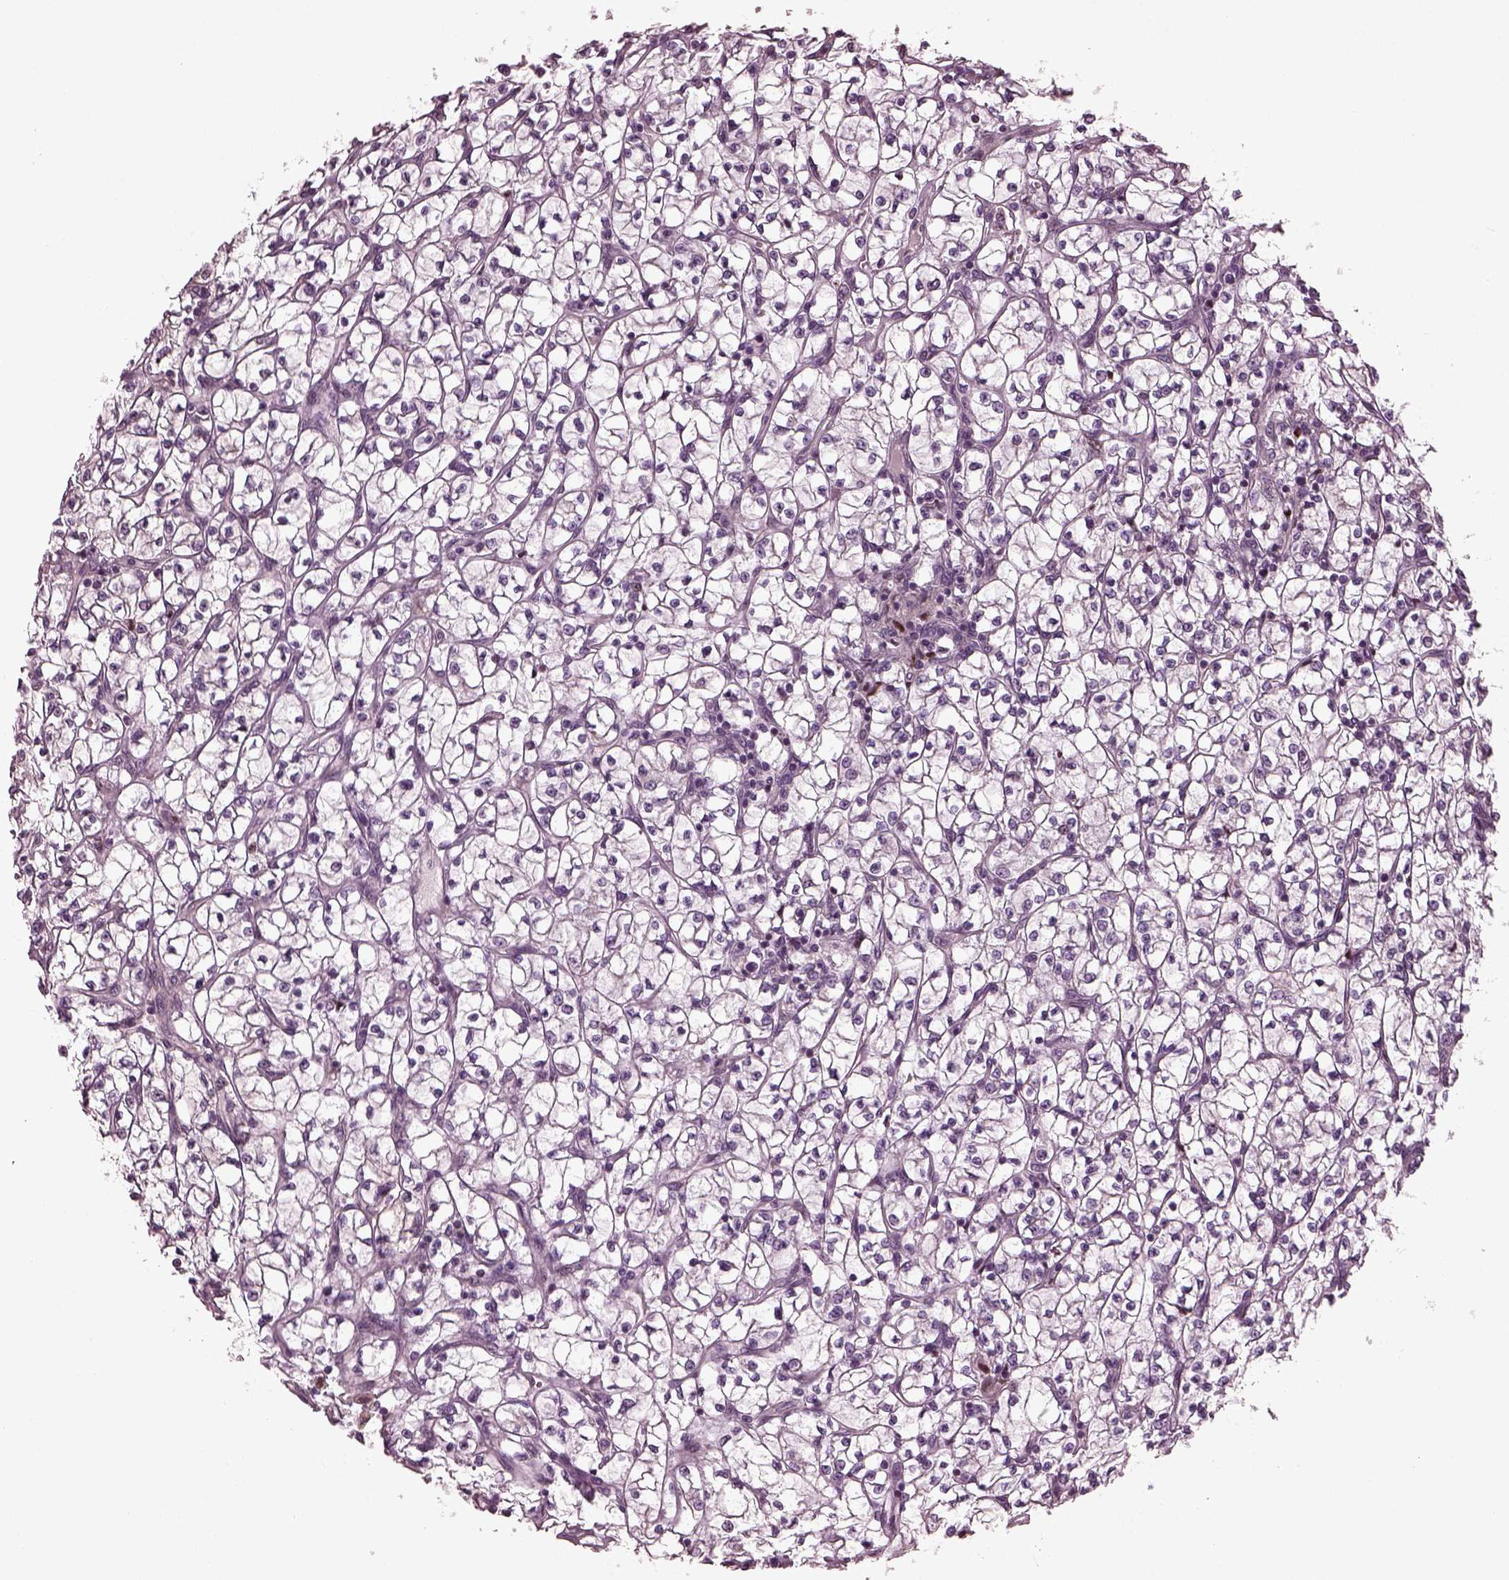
{"staining": {"intensity": "negative", "quantity": "none", "location": "none"}, "tissue": "renal cancer", "cell_type": "Tumor cells", "image_type": "cancer", "snomed": [{"axis": "morphology", "description": "Adenocarcinoma, NOS"}, {"axis": "topography", "description": "Kidney"}], "caption": "Immunohistochemistry (IHC) image of neoplastic tissue: adenocarcinoma (renal) stained with DAB (3,3'-diaminobenzidine) shows no significant protein staining in tumor cells.", "gene": "RUFY3", "patient": {"sex": "female", "age": 64}}